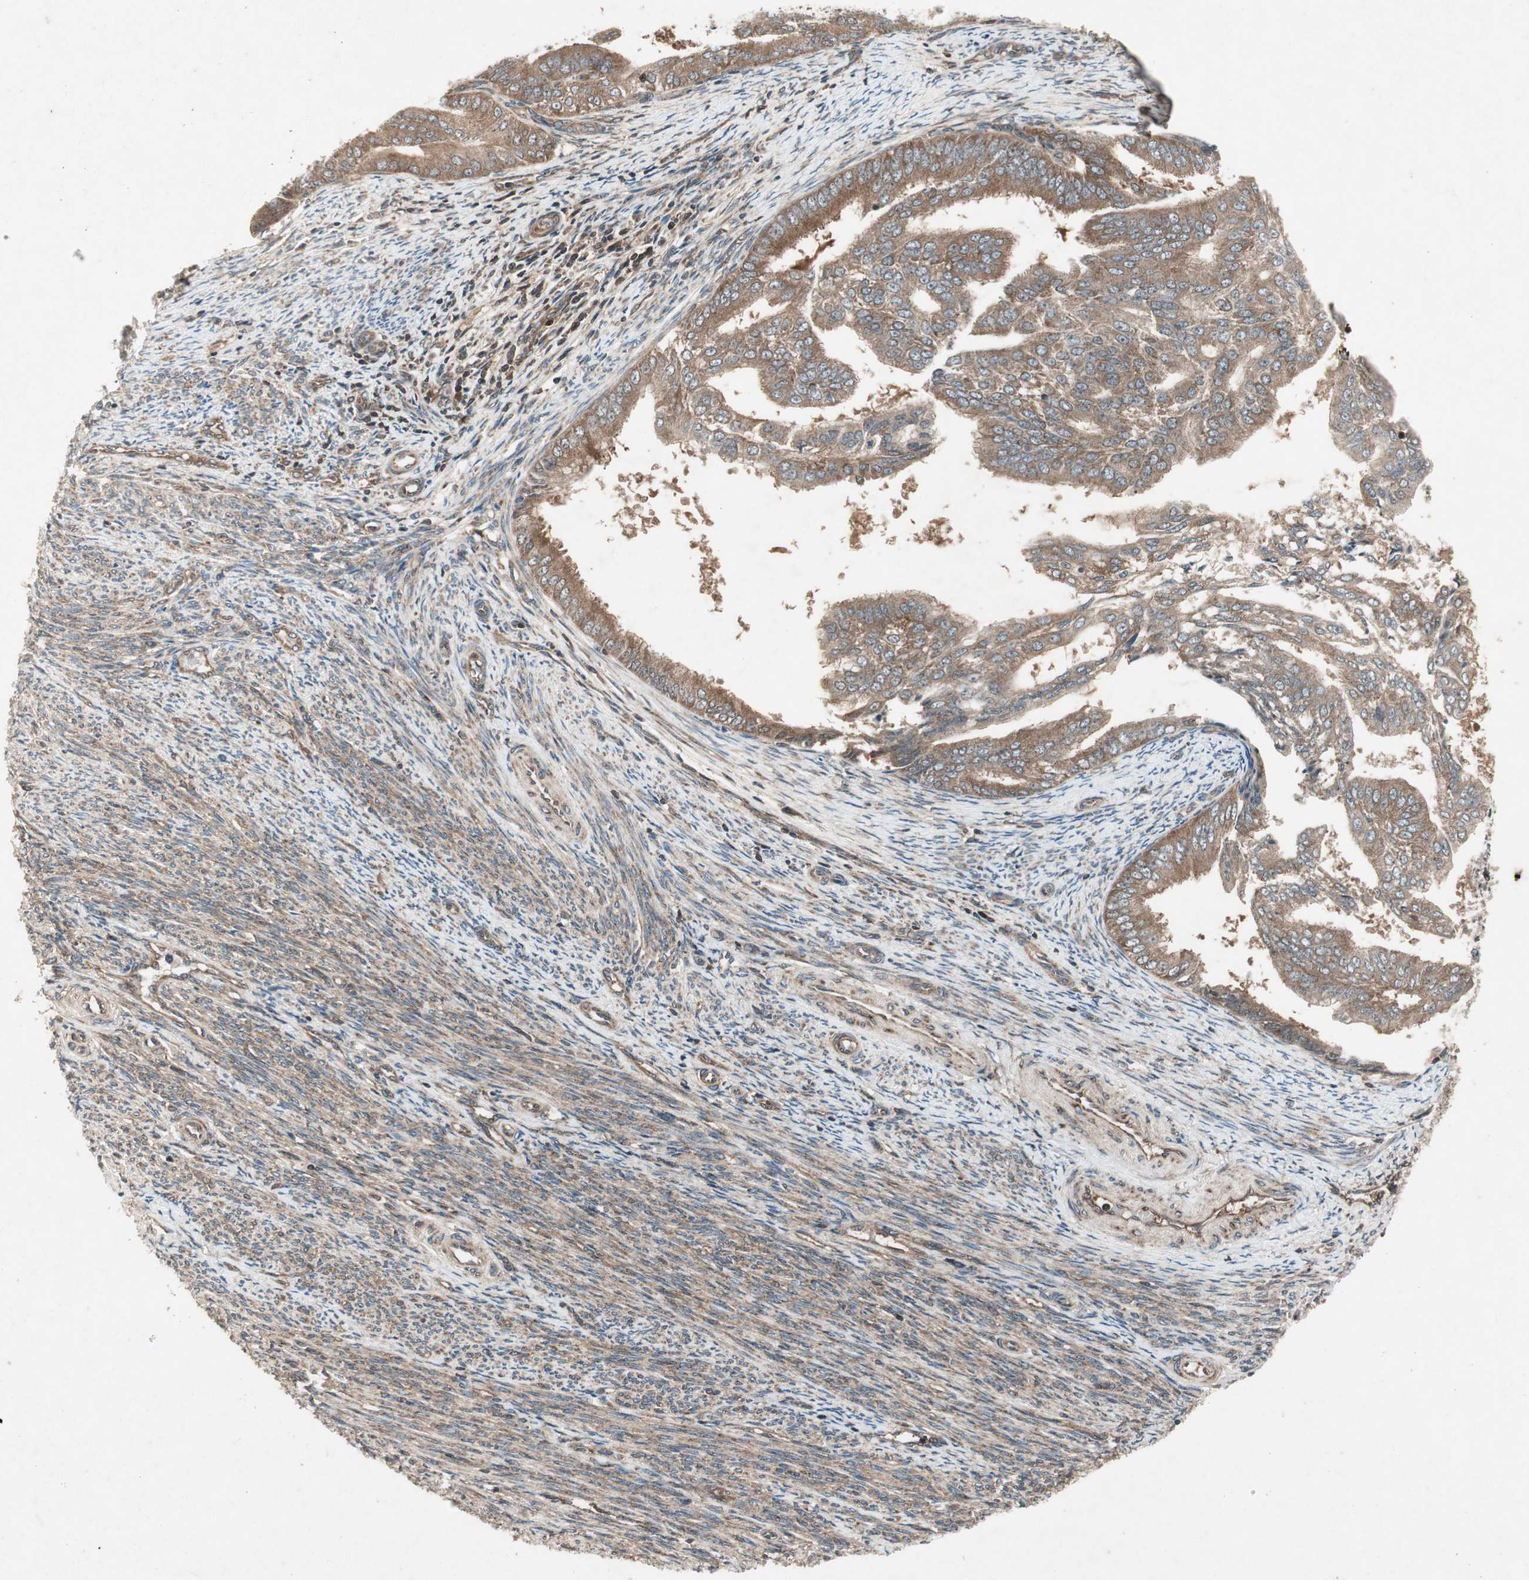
{"staining": {"intensity": "weak", "quantity": "25%-75%", "location": "cytoplasmic/membranous"}, "tissue": "endometrial cancer", "cell_type": "Tumor cells", "image_type": "cancer", "snomed": [{"axis": "morphology", "description": "Adenocarcinoma, NOS"}, {"axis": "topography", "description": "Endometrium"}], "caption": "Immunohistochemistry (IHC) staining of endometrial adenocarcinoma, which demonstrates low levels of weak cytoplasmic/membranous staining in about 25%-75% of tumor cells indicating weak cytoplasmic/membranous protein staining. The staining was performed using DAB (brown) for protein detection and nuclei were counterstained in hematoxylin (blue).", "gene": "IRS1", "patient": {"sex": "female", "age": 58}}